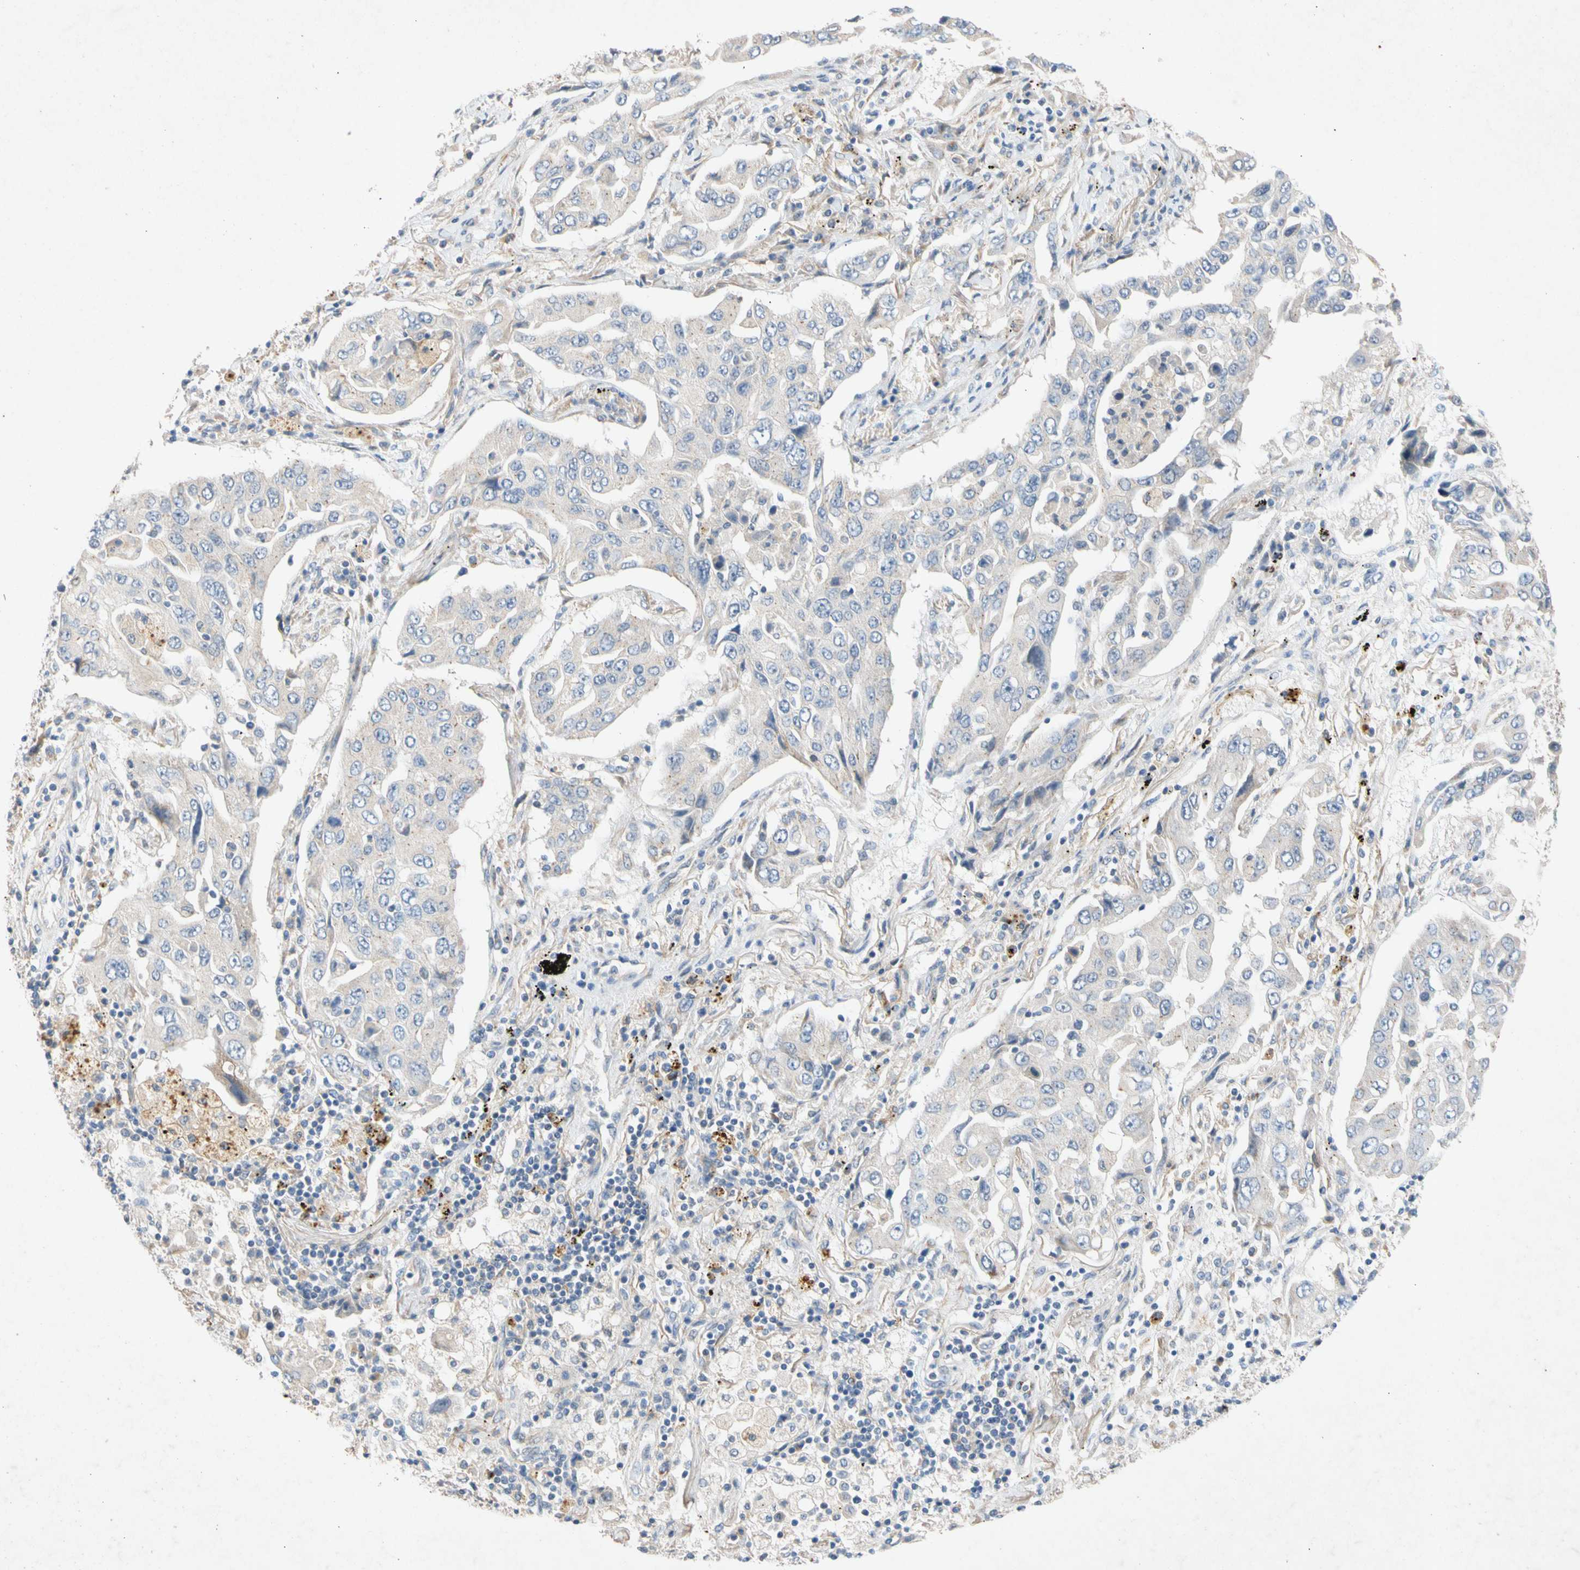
{"staining": {"intensity": "negative", "quantity": "none", "location": "none"}, "tissue": "lung cancer", "cell_type": "Tumor cells", "image_type": "cancer", "snomed": [{"axis": "morphology", "description": "Adenocarcinoma, NOS"}, {"axis": "topography", "description": "Lung"}], "caption": "Protein analysis of adenocarcinoma (lung) reveals no significant expression in tumor cells.", "gene": "GASK1B", "patient": {"sex": "female", "age": 65}}